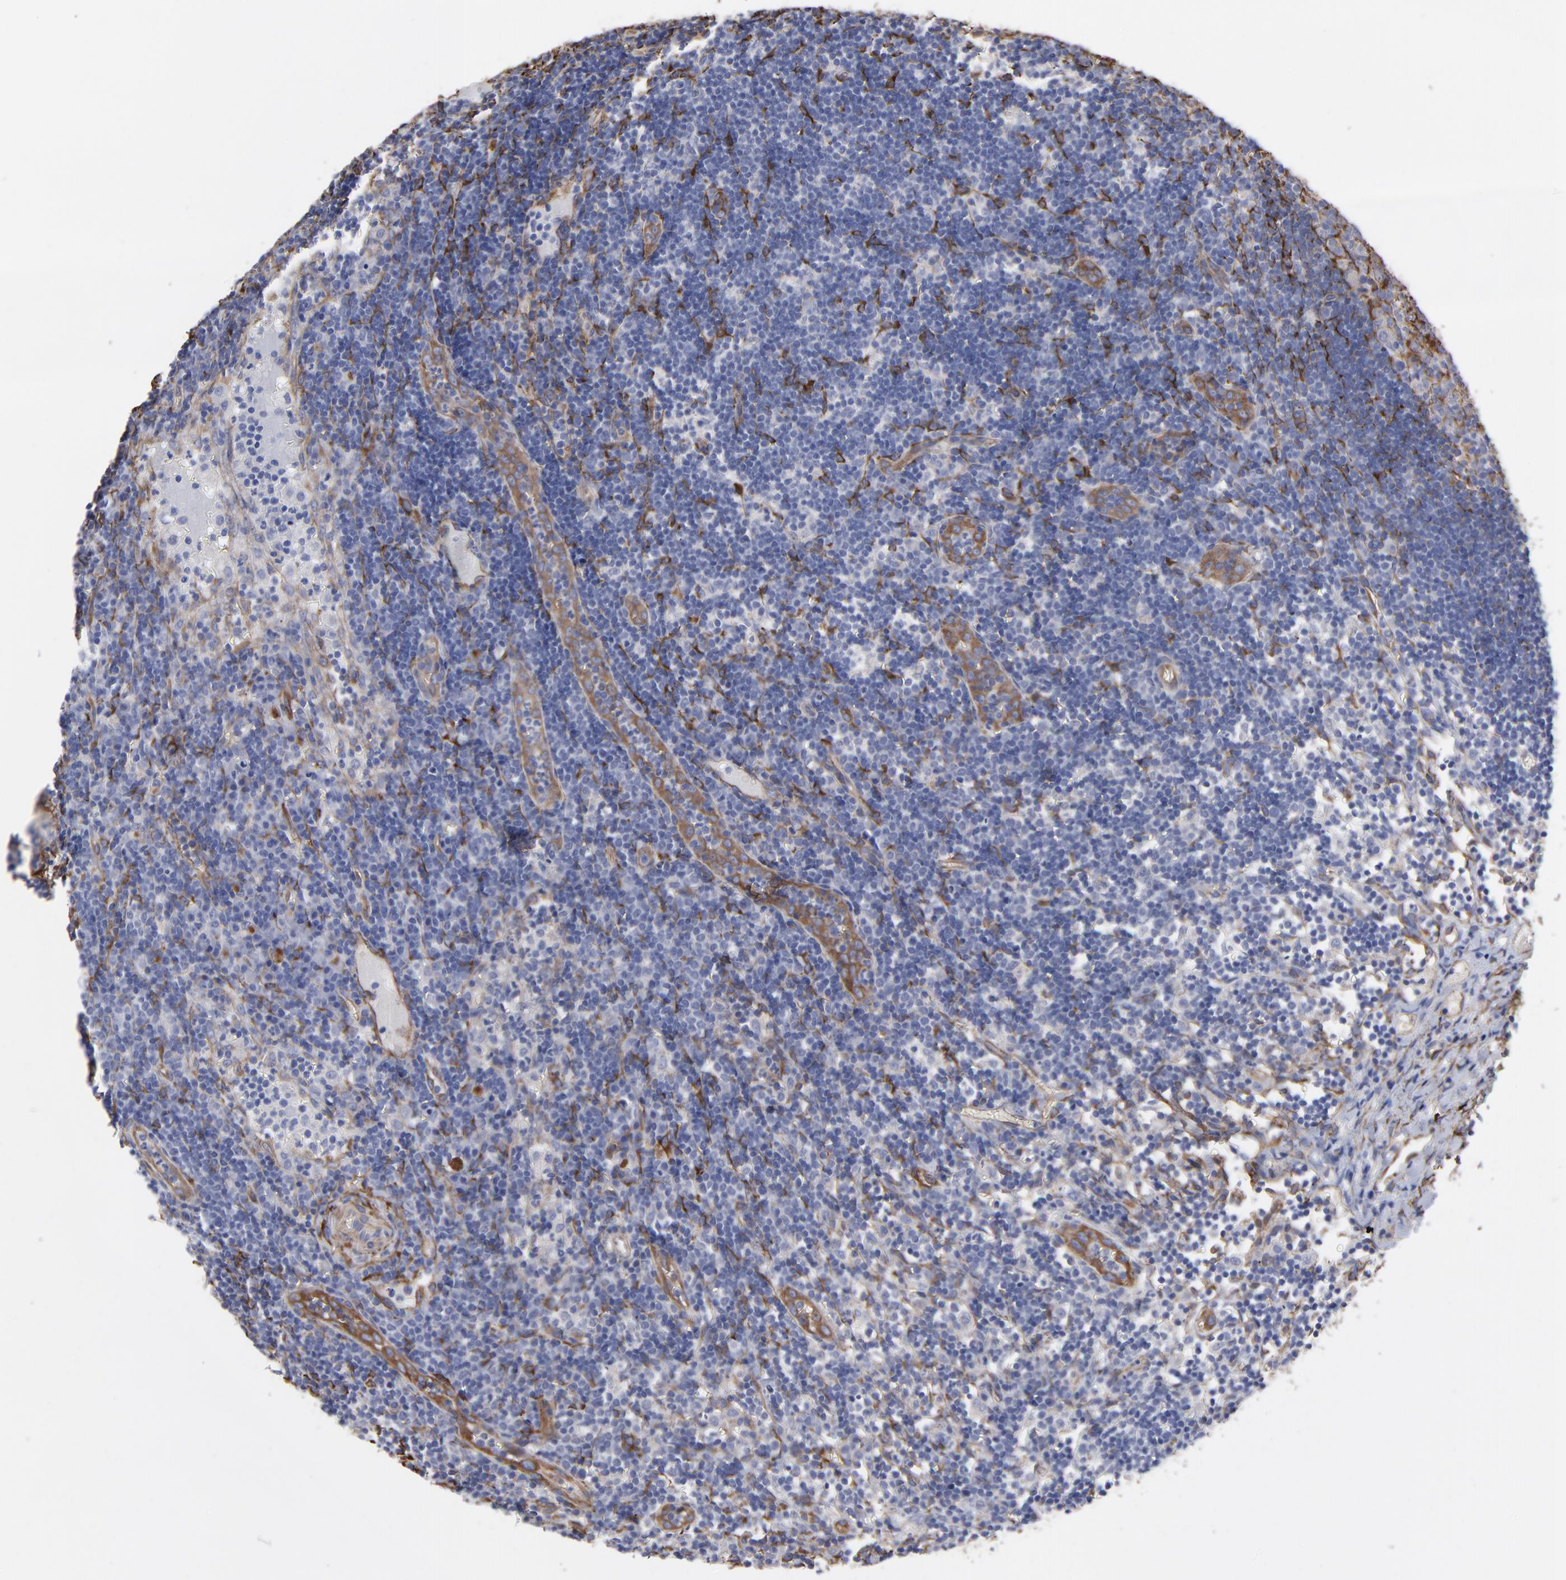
{"staining": {"intensity": "negative", "quantity": "none", "location": "none"}, "tissue": "lymph node", "cell_type": "Germinal center cells", "image_type": "normal", "snomed": [{"axis": "morphology", "description": "Normal tissue, NOS"}, {"axis": "morphology", "description": "Inflammation, NOS"}, {"axis": "topography", "description": "Lymph node"}, {"axis": "topography", "description": "Salivary gland"}], "caption": "A high-resolution photomicrograph shows IHC staining of normal lymph node, which displays no significant positivity in germinal center cells. Nuclei are stained in blue.", "gene": "CILP", "patient": {"sex": "male", "age": 3}}